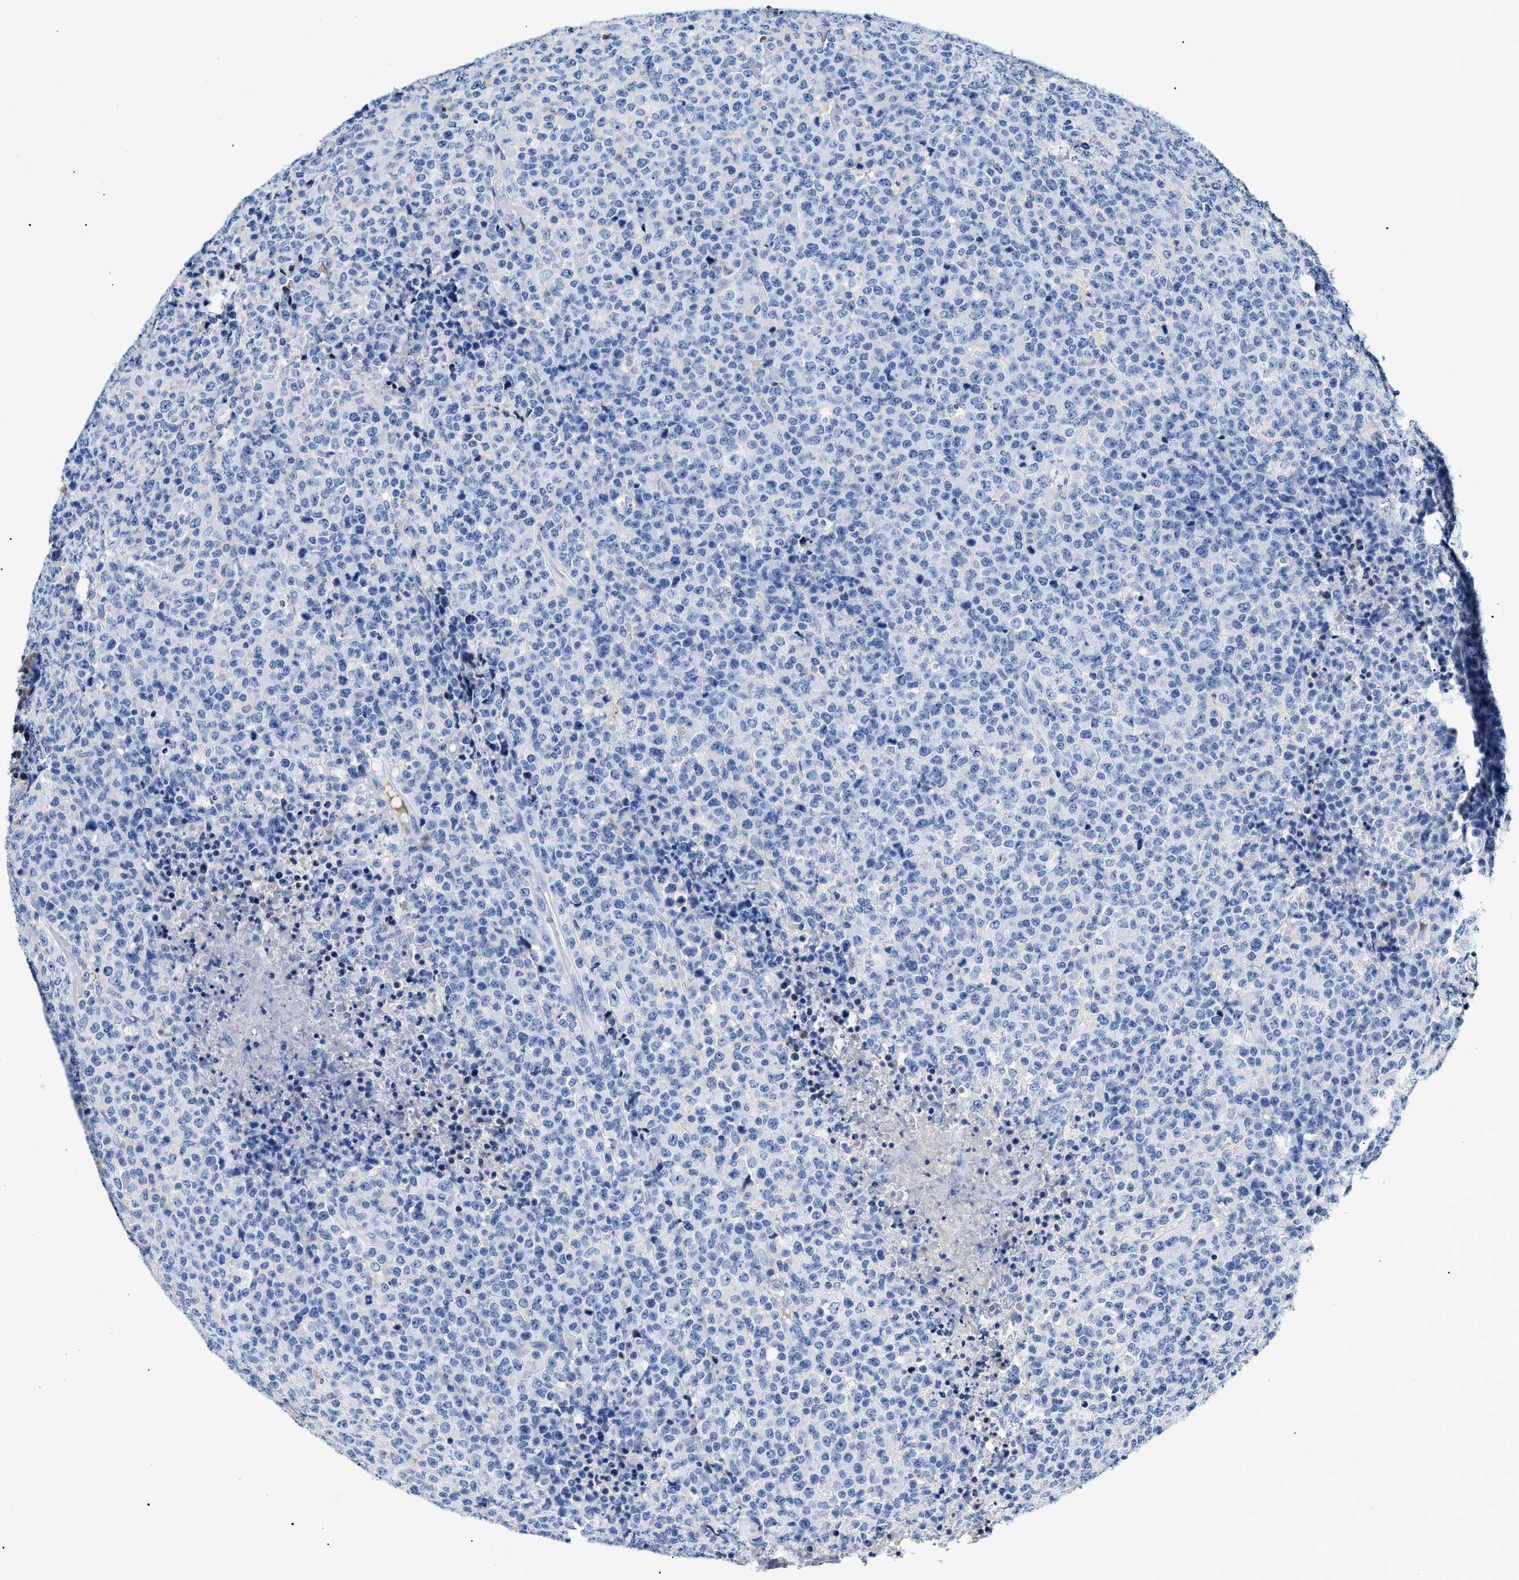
{"staining": {"intensity": "negative", "quantity": "none", "location": "none"}, "tissue": "lymphoma", "cell_type": "Tumor cells", "image_type": "cancer", "snomed": [{"axis": "morphology", "description": "Malignant lymphoma, non-Hodgkin's type, High grade"}, {"axis": "topography", "description": "Lymph node"}], "caption": "DAB immunohistochemical staining of malignant lymphoma, non-Hodgkin's type (high-grade) shows no significant staining in tumor cells.", "gene": "LRRC8E", "patient": {"sex": "male", "age": 13}}